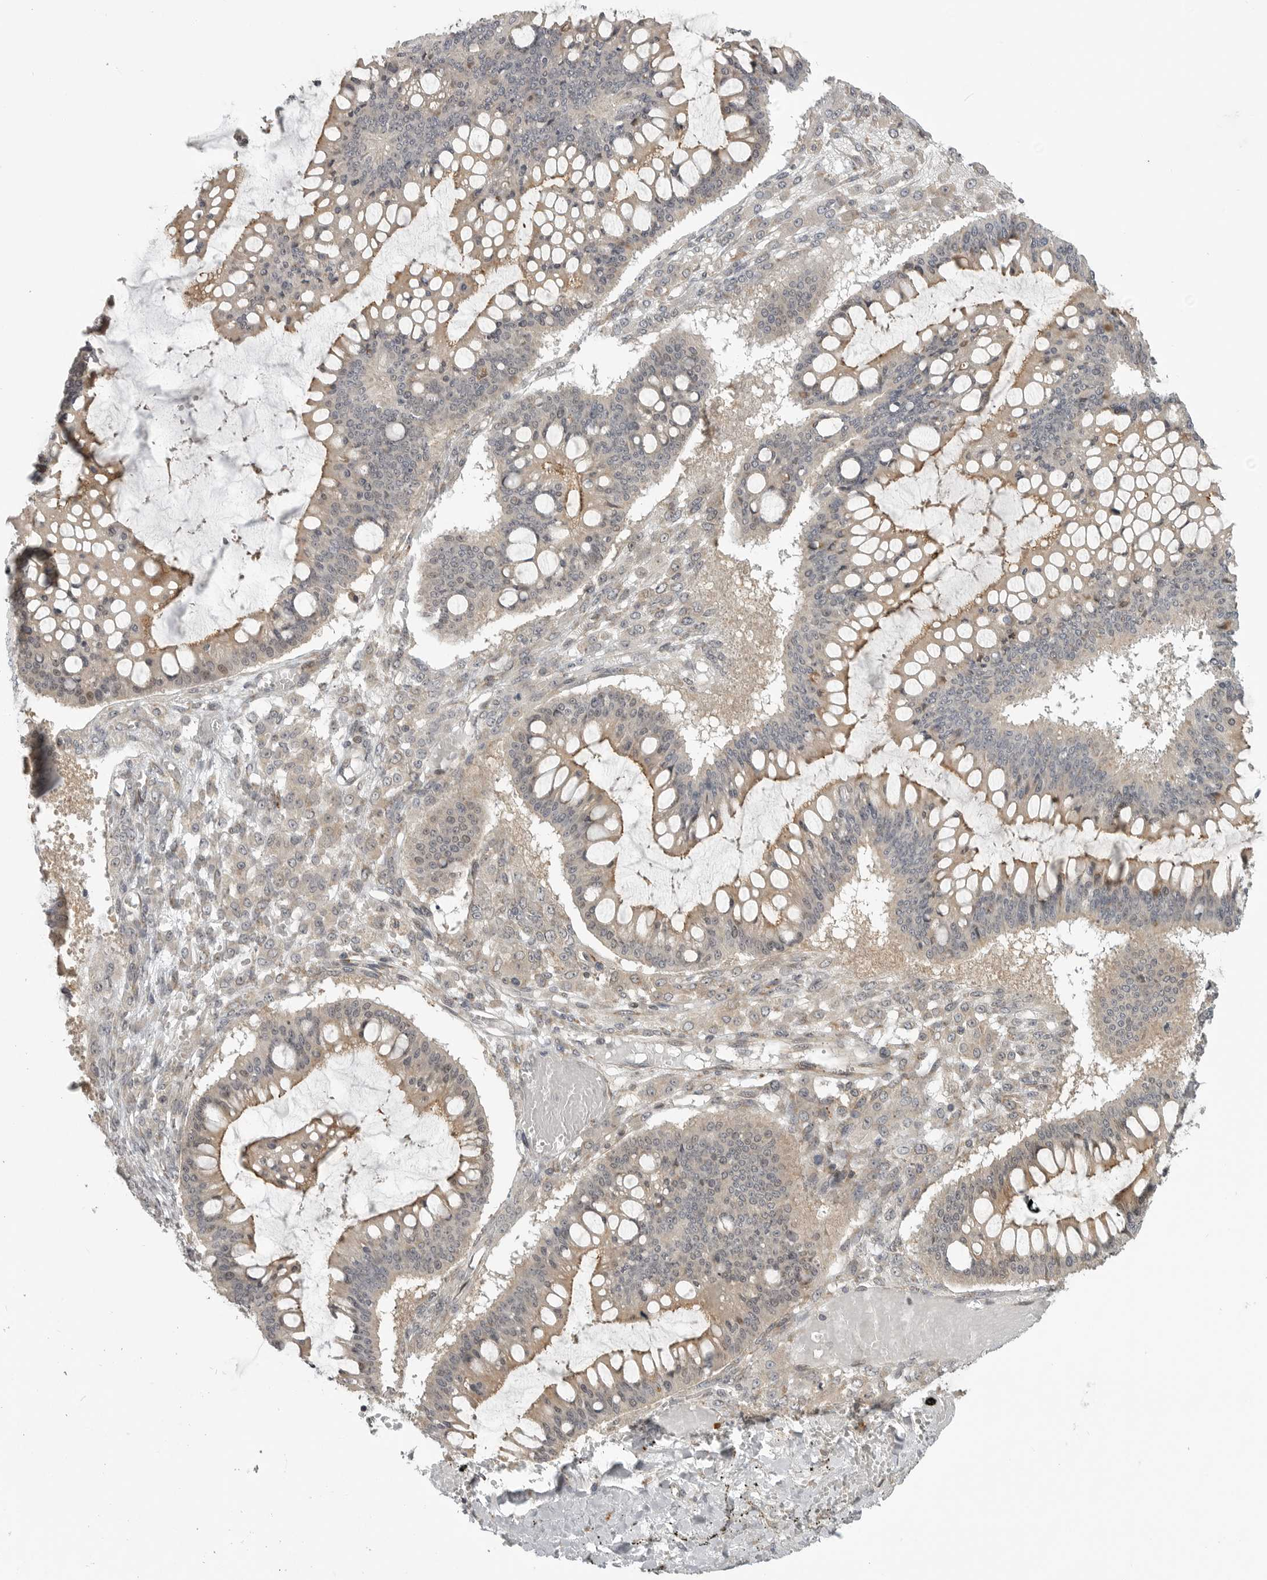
{"staining": {"intensity": "moderate", "quantity": ">75%", "location": "cytoplasmic/membranous"}, "tissue": "ovarian cancer", "cell_type": "Tumor cells", "image_type": "cancer", "snomed": [{"axis": "morphology", "description": "Cystadenocarcinoma, mucinous, NOS"}, {"axis": "topography", "description": "Ovary"}], "caption": "Immunohistochemical staining of human ovarian cancer (mucinous cystadenocarcinoma) reveals medium levels of moderate cytoplasmic/membranous protein expression in approximately >75% of tumor cells.", "gene": "CEP295NL", "patient": {"sex": "female", "age": 73}}